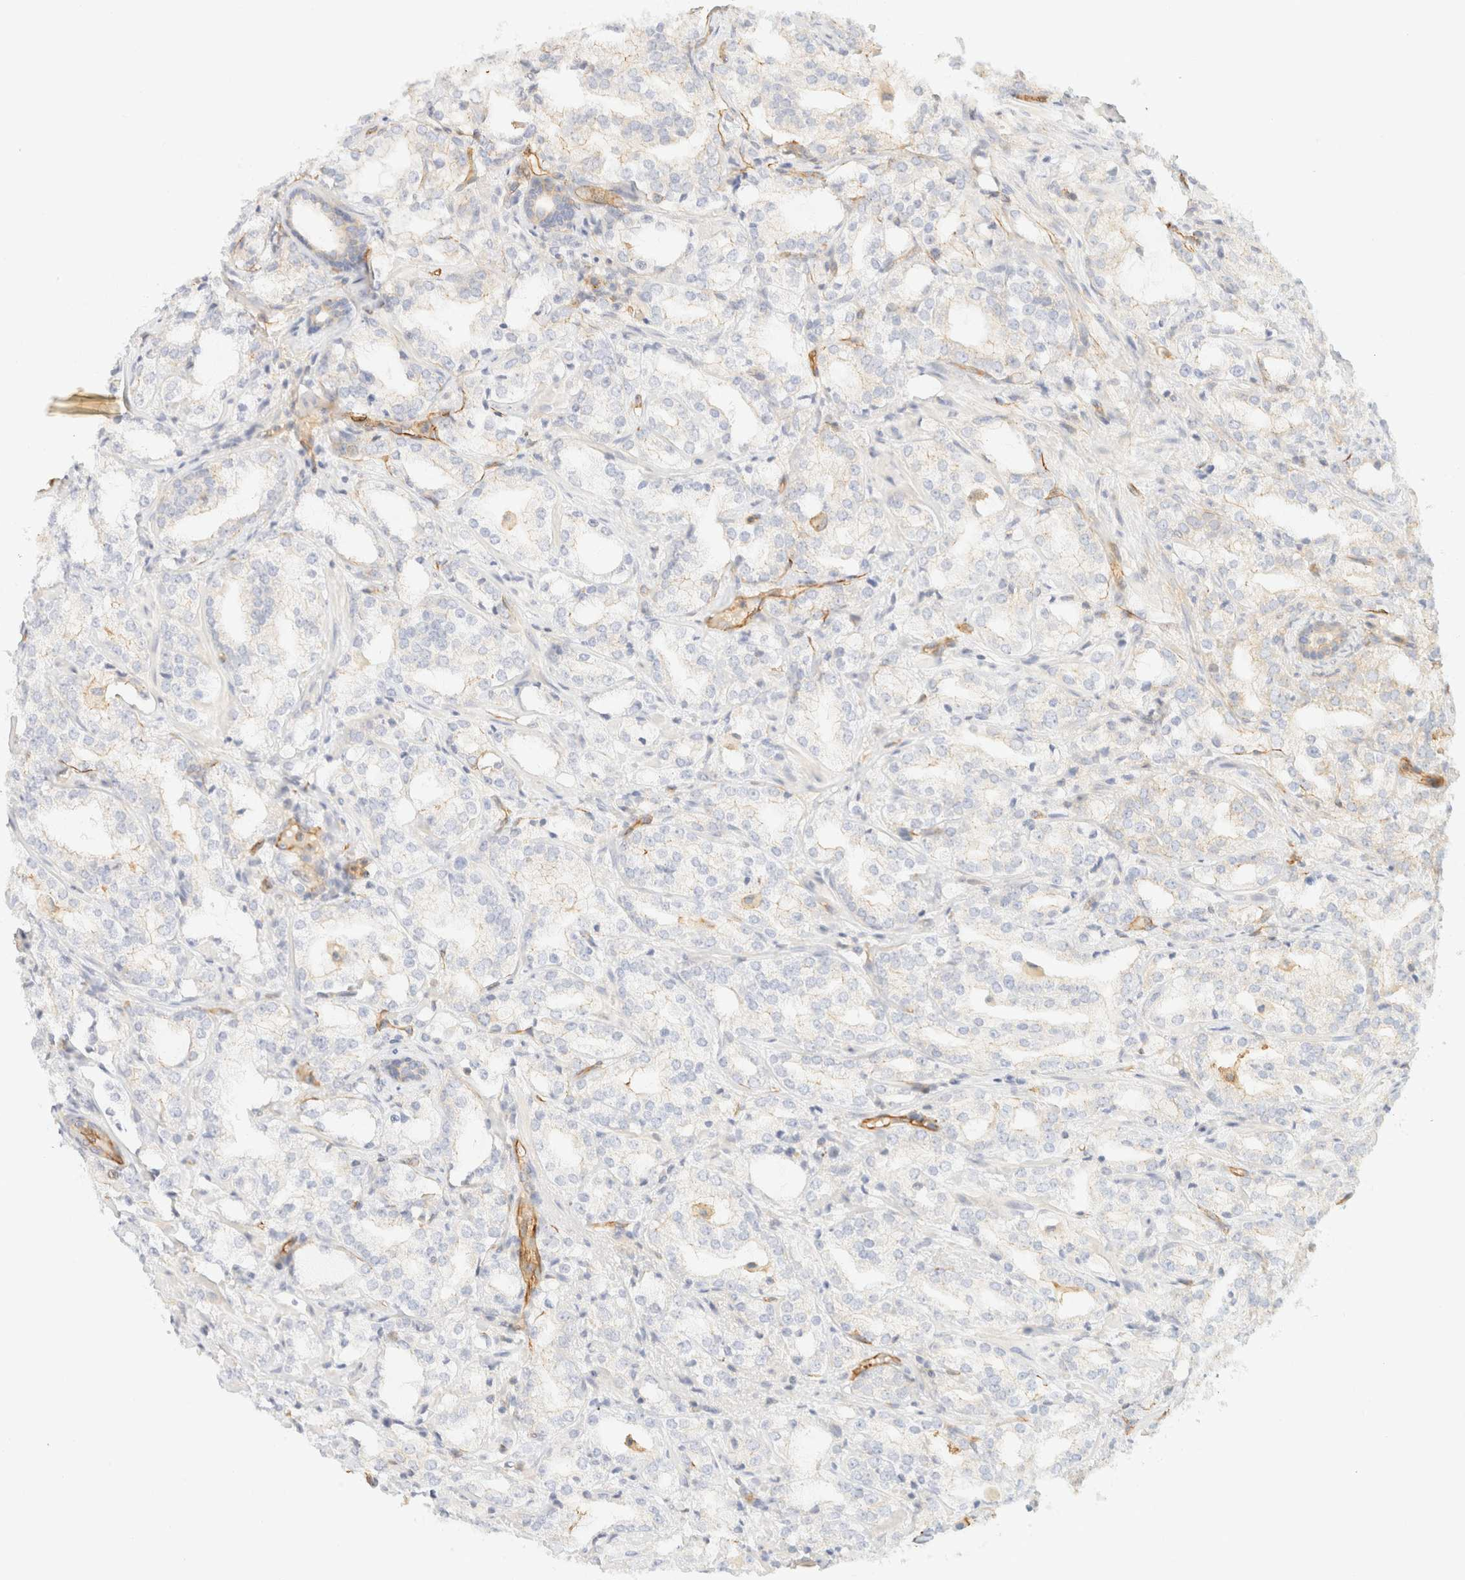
{"staining": {"intensity": "negative", "quantity": "none", "location": "none"}, "tissue": "prostate cancer", "cell_type": "Tumor cells", "image_type": "cancer", "snomed": [{"axis": "morphology", "description": "Adenocarcinoma, High grade"}, {"axis": "topography", "description": "Prostate"}], "caption": "This is an immunohistochemistry photomicrograph of adenocarcinoma (high-grade) (prostate). There is no expression in tumor cells.", "gene": "OTOP2", "patient": {"sex": "male", "age": 64}}